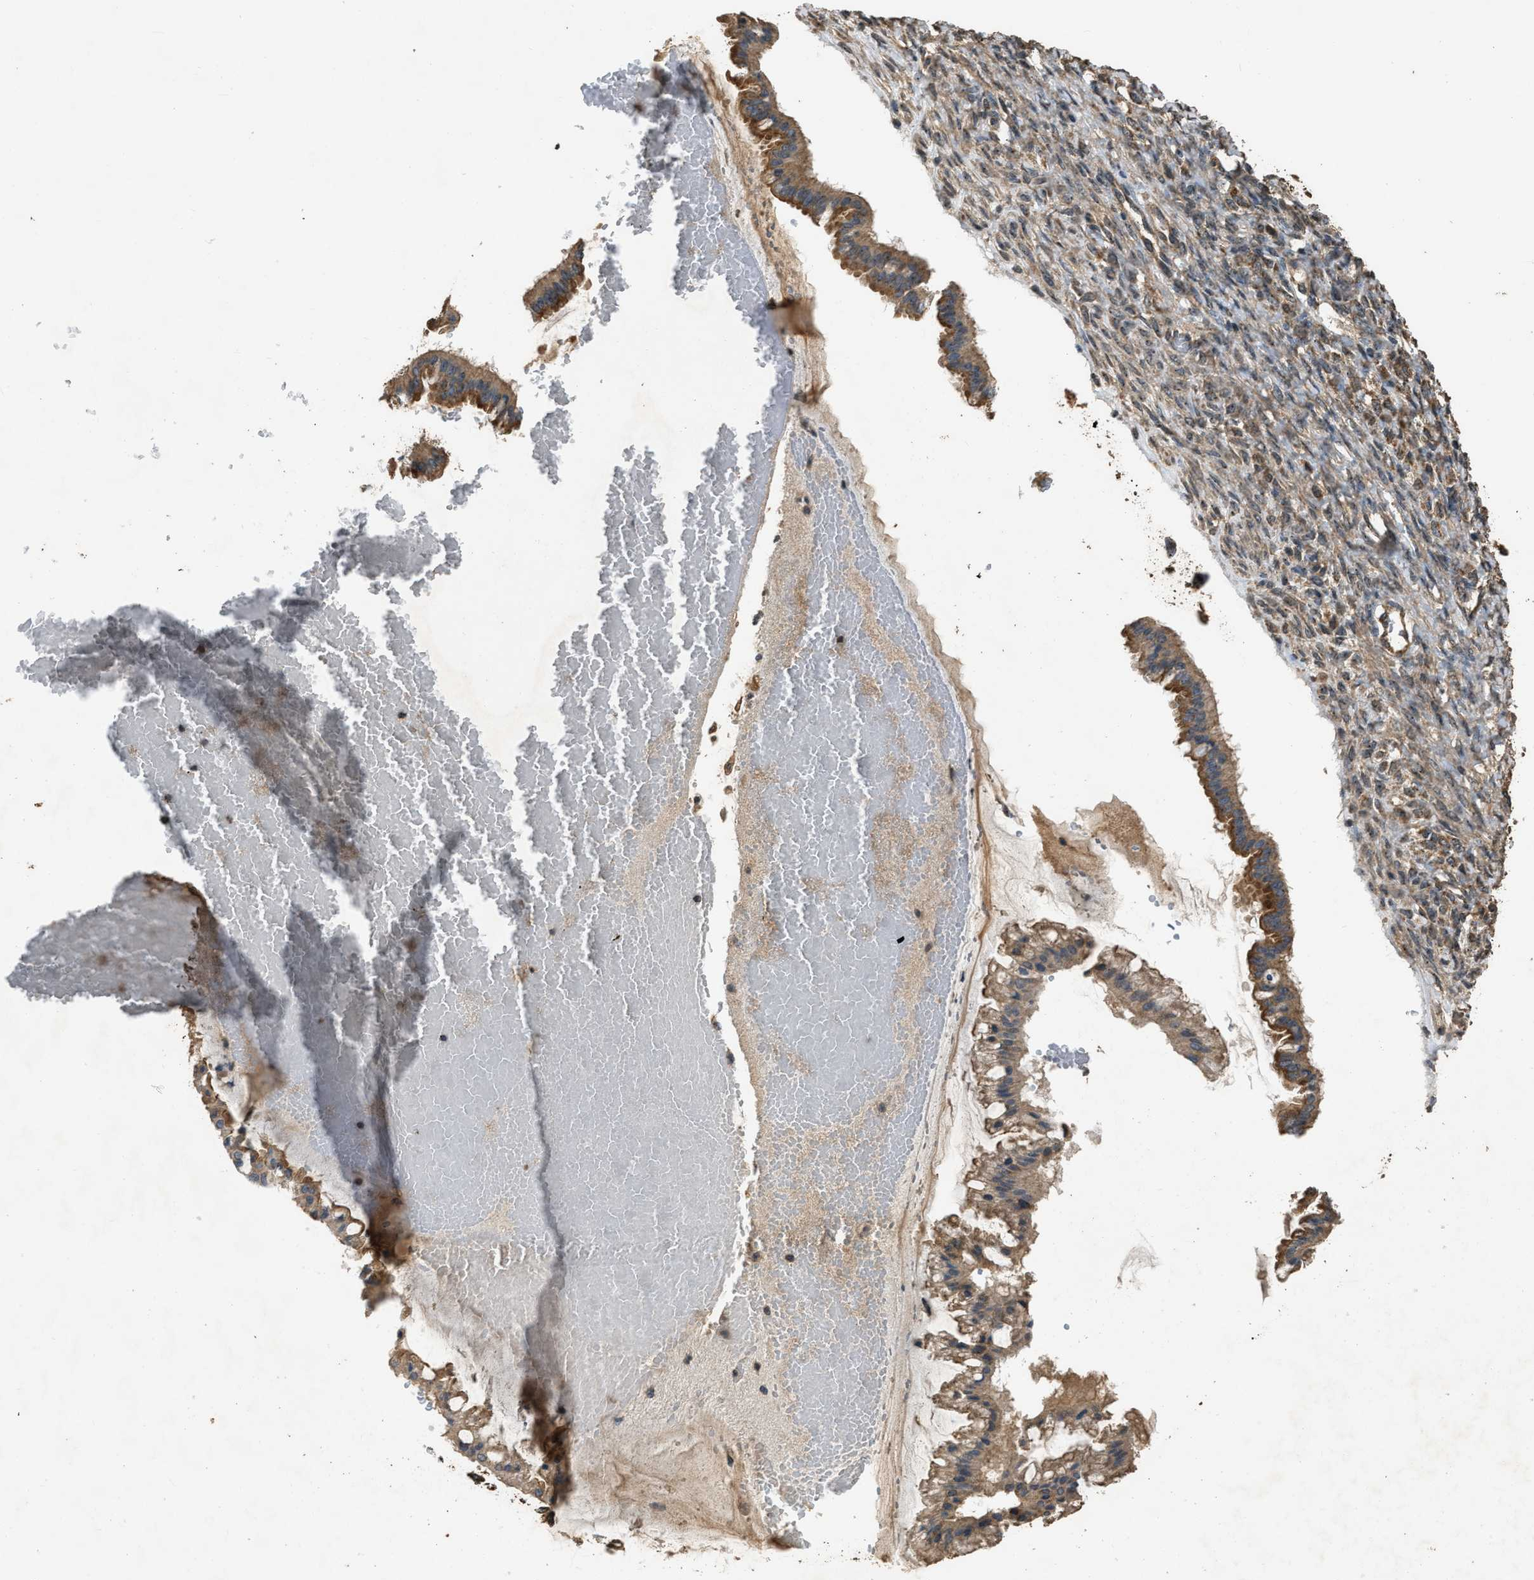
{"staining": {"intensity": "moderate", "quantity": ">75%", "location": "cytoplasmic/membranous"}, "tissue": "ovarian cancer", "cell_type": "Tumor cells", "image_type": "cancer", "snomed": [{"axis": "morphology", "description": "Cystadenocarcinoma, mucinous, NOS"}, {"axis": "topography", "description": "Ovary"}], "caption": "Mucinous cystadenocarcinoma (ovarian) stained for a protein displays moderate cytoplasmic/membranous positivity in tumor cells. (Stains: DAB (3,3'-diaminobenzidine) in brown, nuclei in blue, Microscopy: brightfield microscopy at high magnification).", "gene": "DENND6B", "patient": {"sex": "female", "age": 73}}